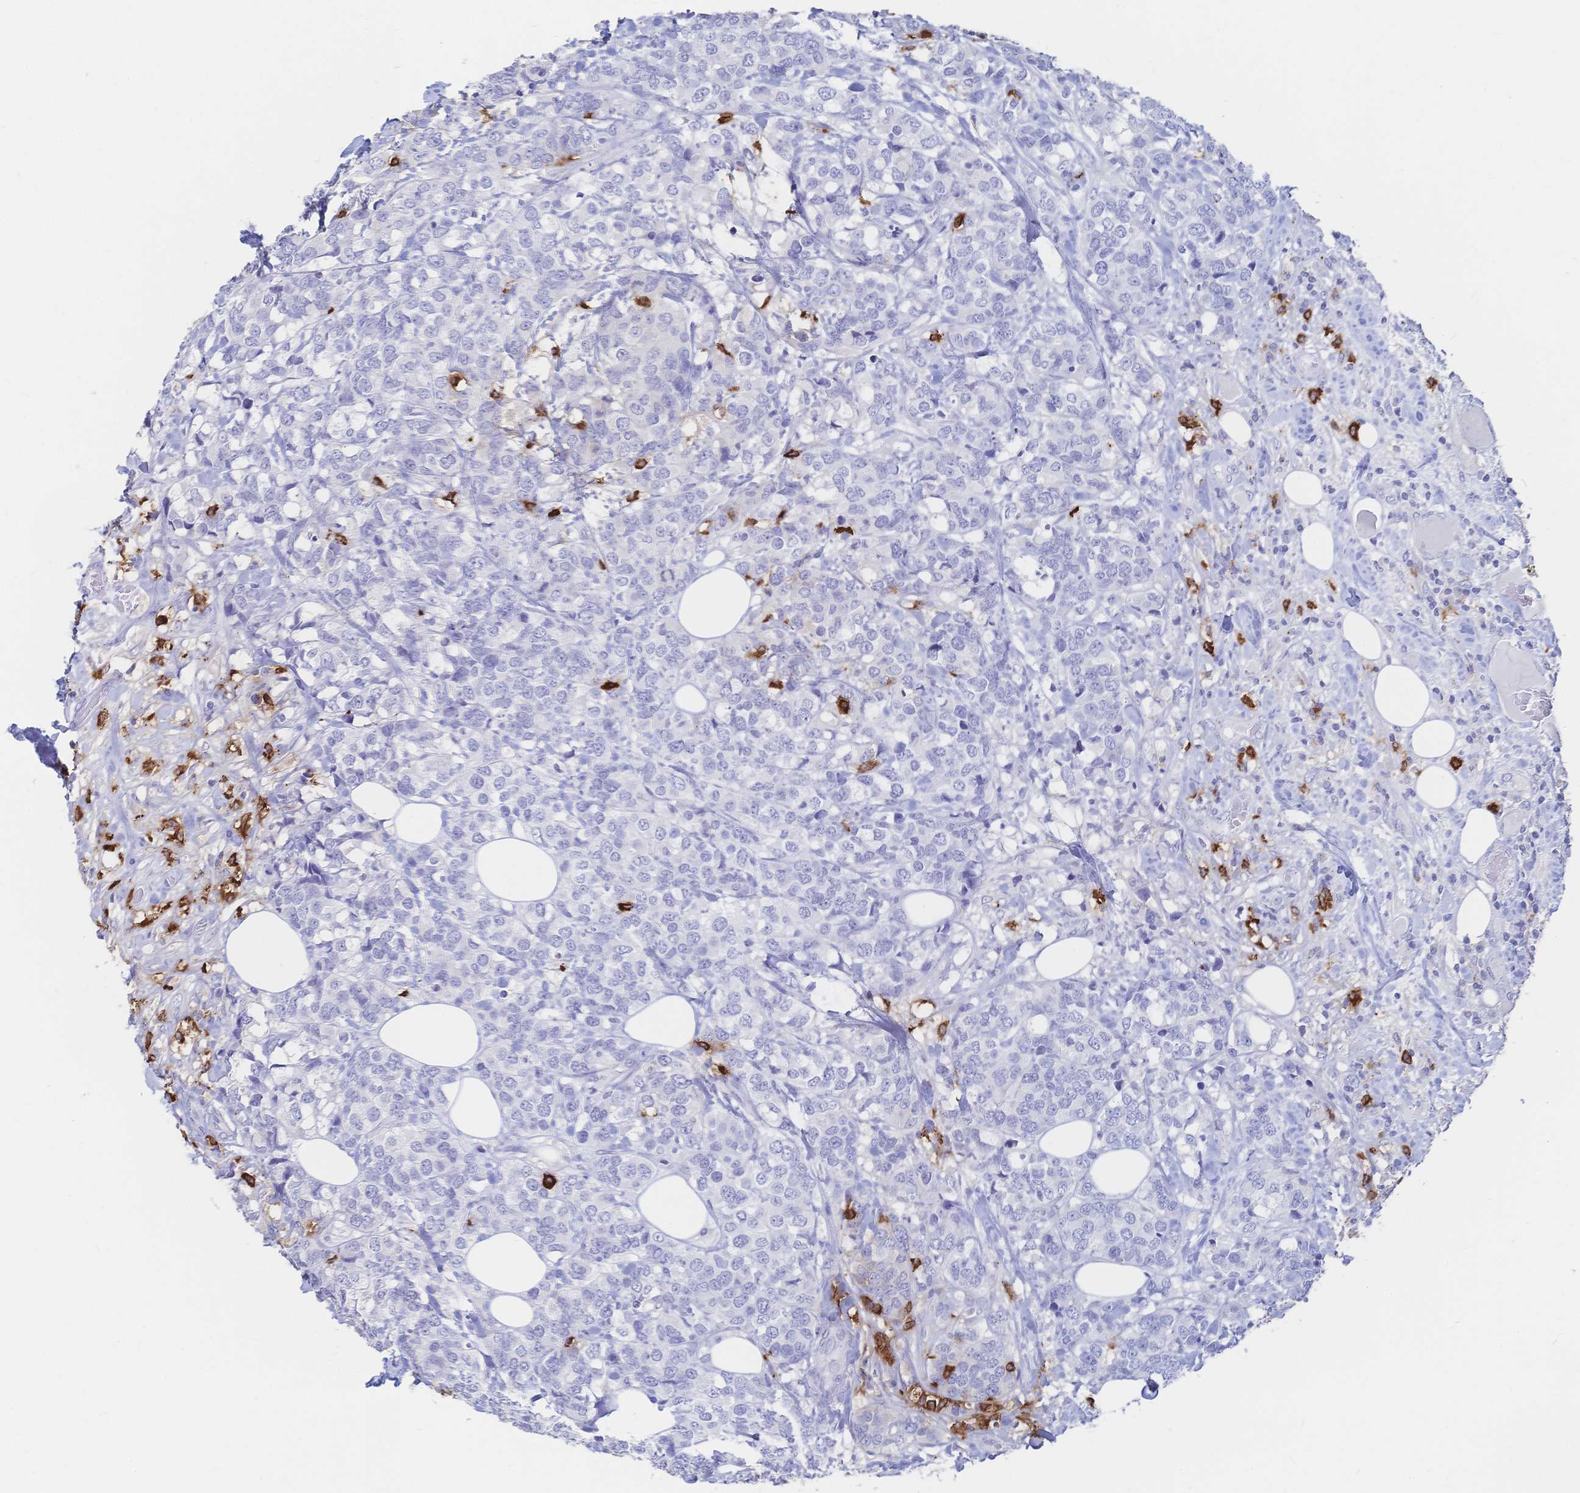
{"staining": {"intensity": "negative", "quantity": "none", "location": "none"}, "tissue": "breast cancer", "cell_type": "Tumor cells", "image_type": "cancer", "snomed": [{"axis": "morphology", "description": "Lobular carcinoma"}, {"axis": "topography", "description": "Breast"}], "caption": "Breast lobular carcinoma stained for a protein using immunohistochemistry demonstrates no staining tumor cells.", "gene": "IL2RB", "patient": {"sex": "female", "age": 59}}